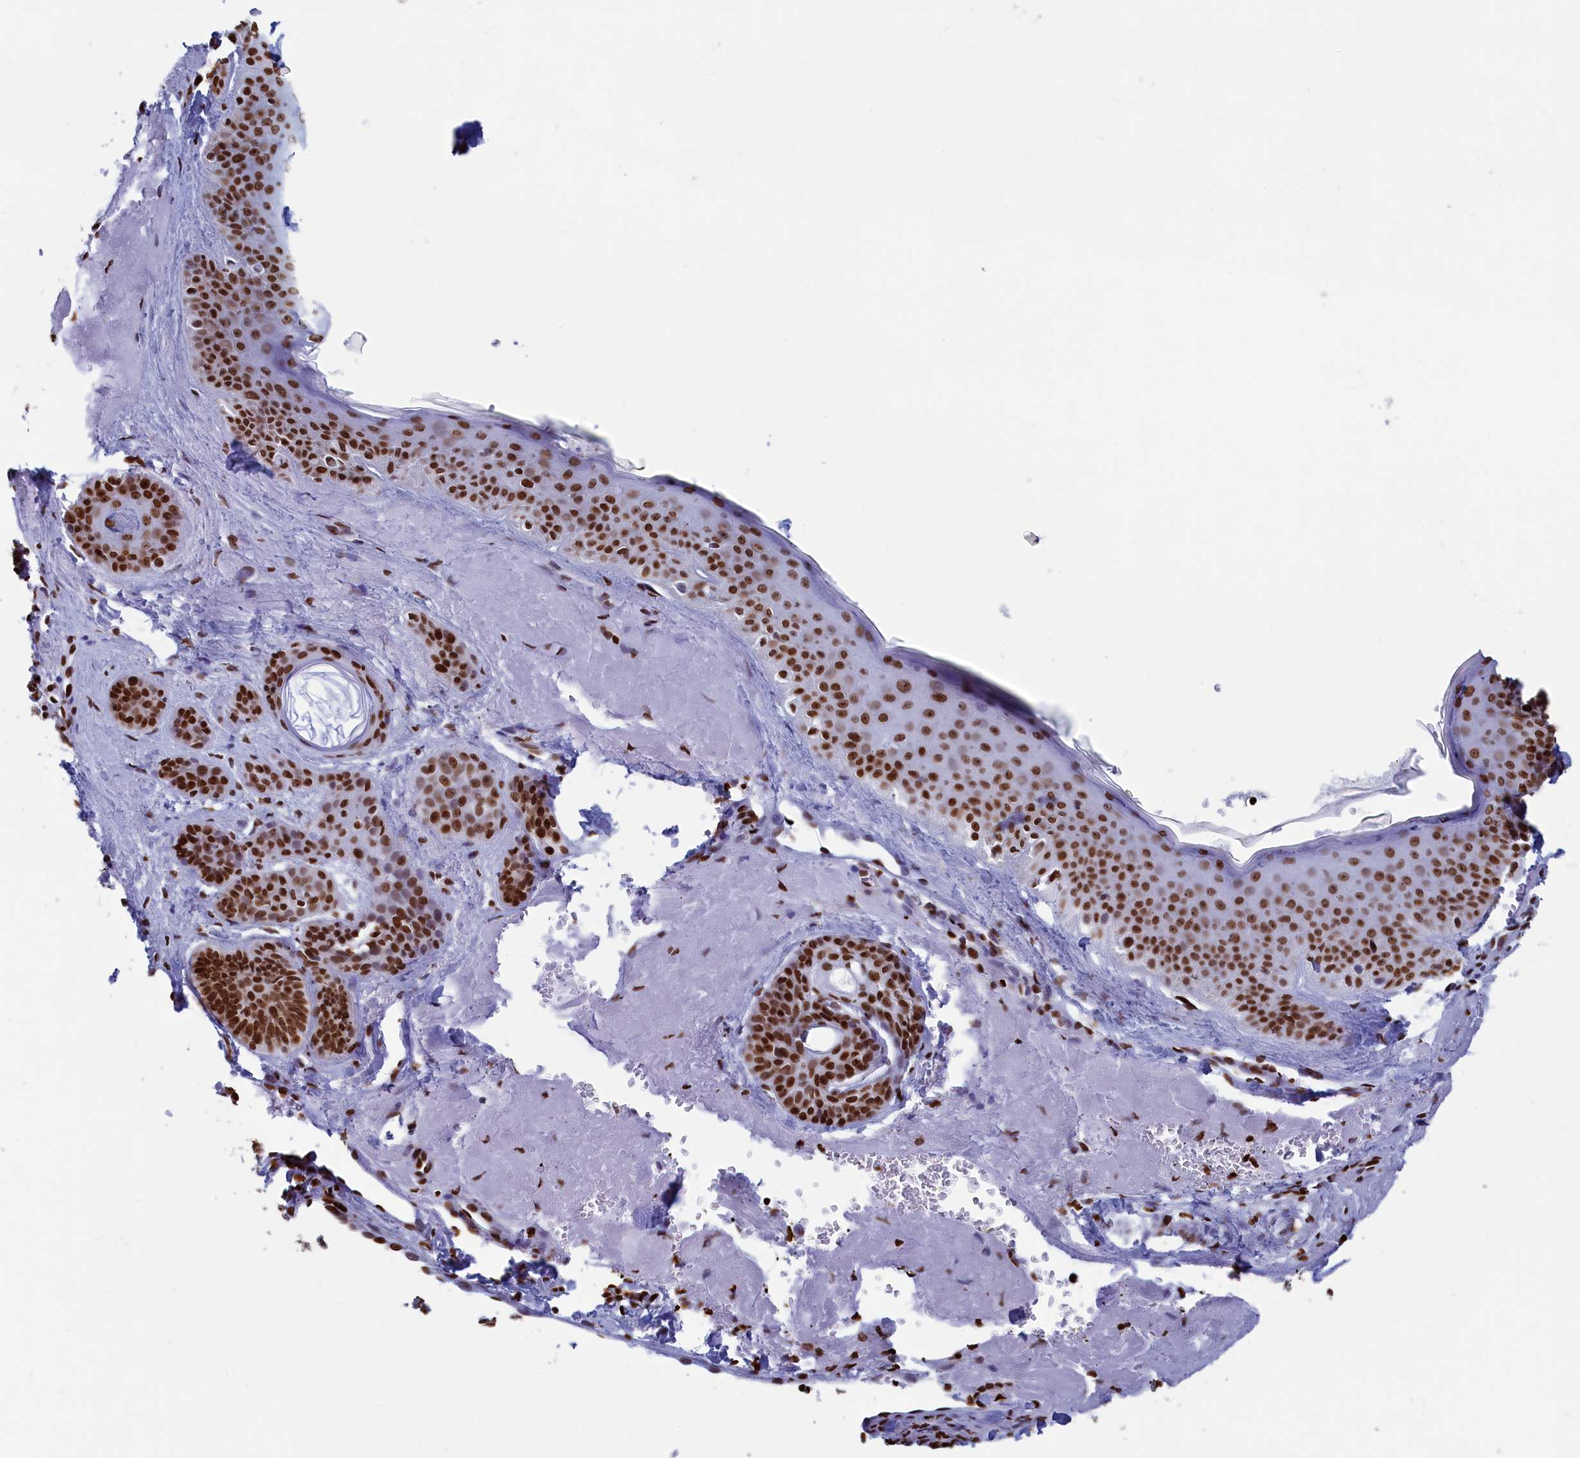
{"staining": {"intensity": "strong", "quantity": ">75%", "location": "nuclear"}, "tissue": "skin cancer", "cell_type": "Tumor cells", "image_type": "cancer", "snomed": [{"axis": "morphology", "description": "Basal cell carcinoma"}, {"axis": "topography", "description": "Skin"}], "caption": "A high-resolution histopathology image shows immunohistochemistry staining of basal cell carcinoma (skin), which reveals strong nuclear positivity in about >75% of tumor cells.", "gene": "APOBEC3A", "patient": {"sex": "male", "age": 85}}